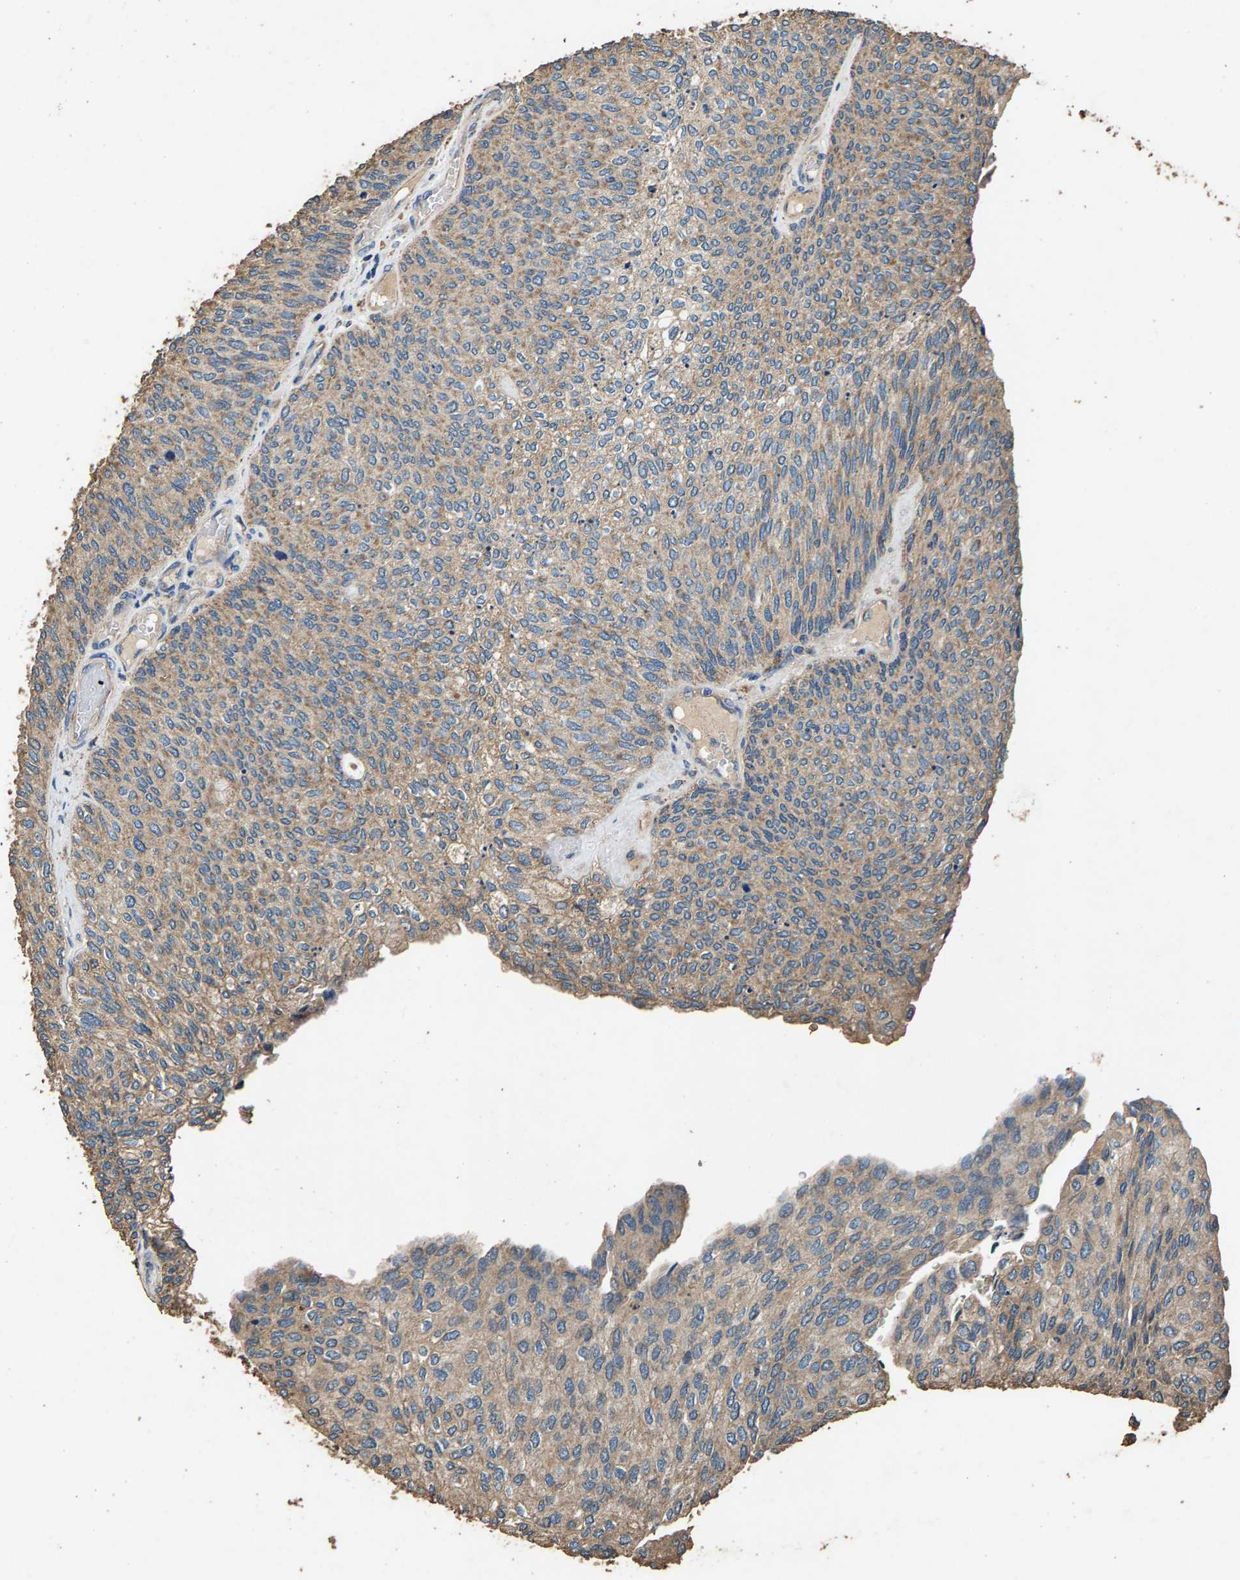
{"staining": {"intensity": "weak", "quantity": "25%-75%", "location": "cytoplasmic/membranous"}, "tissue": "urothelial cancer", "cell_type": "Tumor cells", "image_type": "cancer", "snomed": [{"axis": "morphology", "description": "Urothelial carcinoma, Low grade"}, {"axis": "topography", "description": "Urinary bladder"}], "caption": "Weak cytoplasmic/membranous staining for a protein is seen in about 25%-75% of tumor cells of urothelial cancer using immunohistochemistry.", "gene": "MRPL27", "patient": {"sex": "female", "age": 79}}